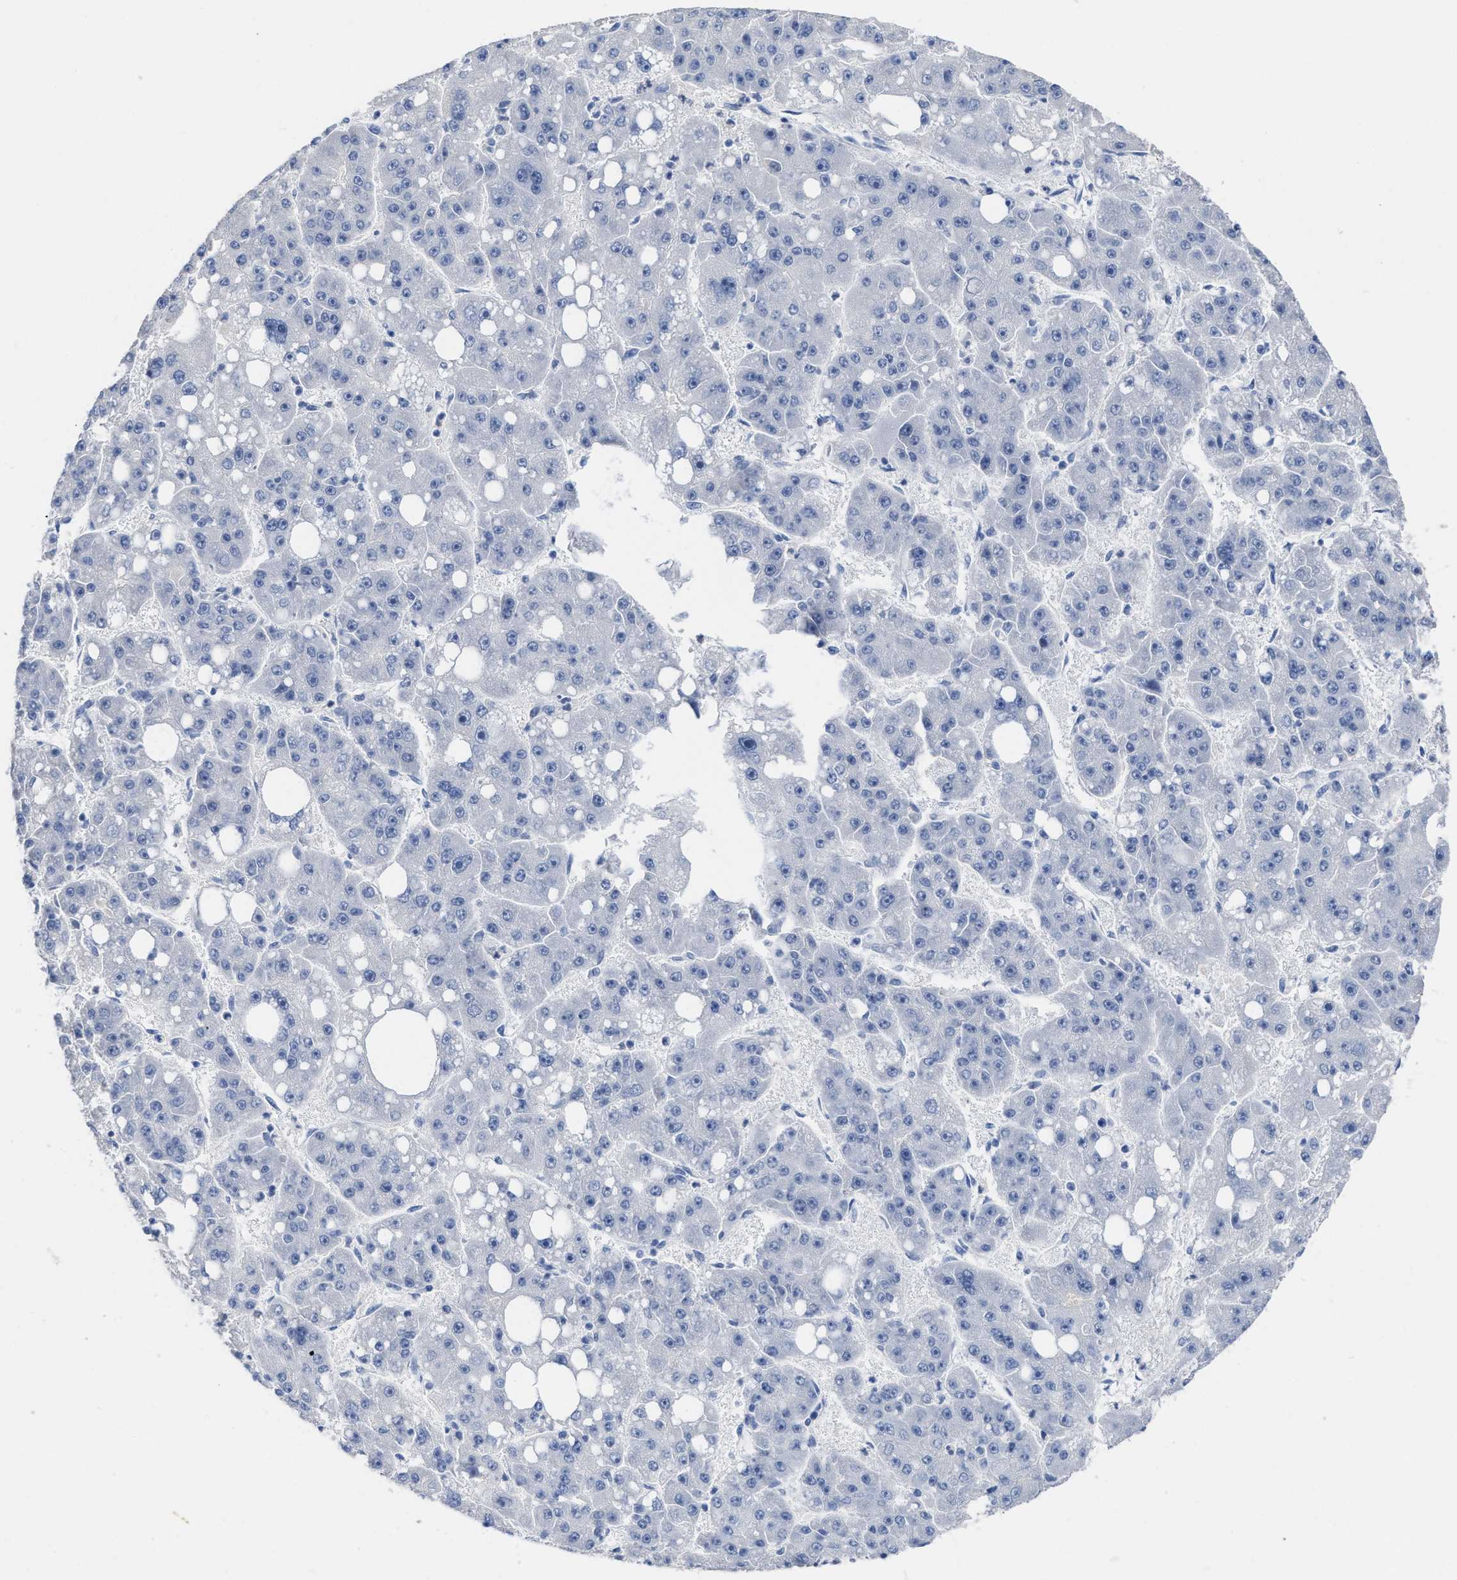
{"staining": {"intensity": "negative", "quantity": "none", "location": "none"}, "tissue": "liver cancer", "cell_type": "Tumor cells", "image_type": "cancer", "snomed": [{"axis": "morphology", "description": "Carcinoma, Hepatocellular, NOS"}, {"axis": "topography", "description": "Liver"}], "caption": "IHC of liver hepatocellular carcinoma shows no expression in tumor cells.", "gene": "CEACAM5", "patient": {"sex": "female", "age": 61}}